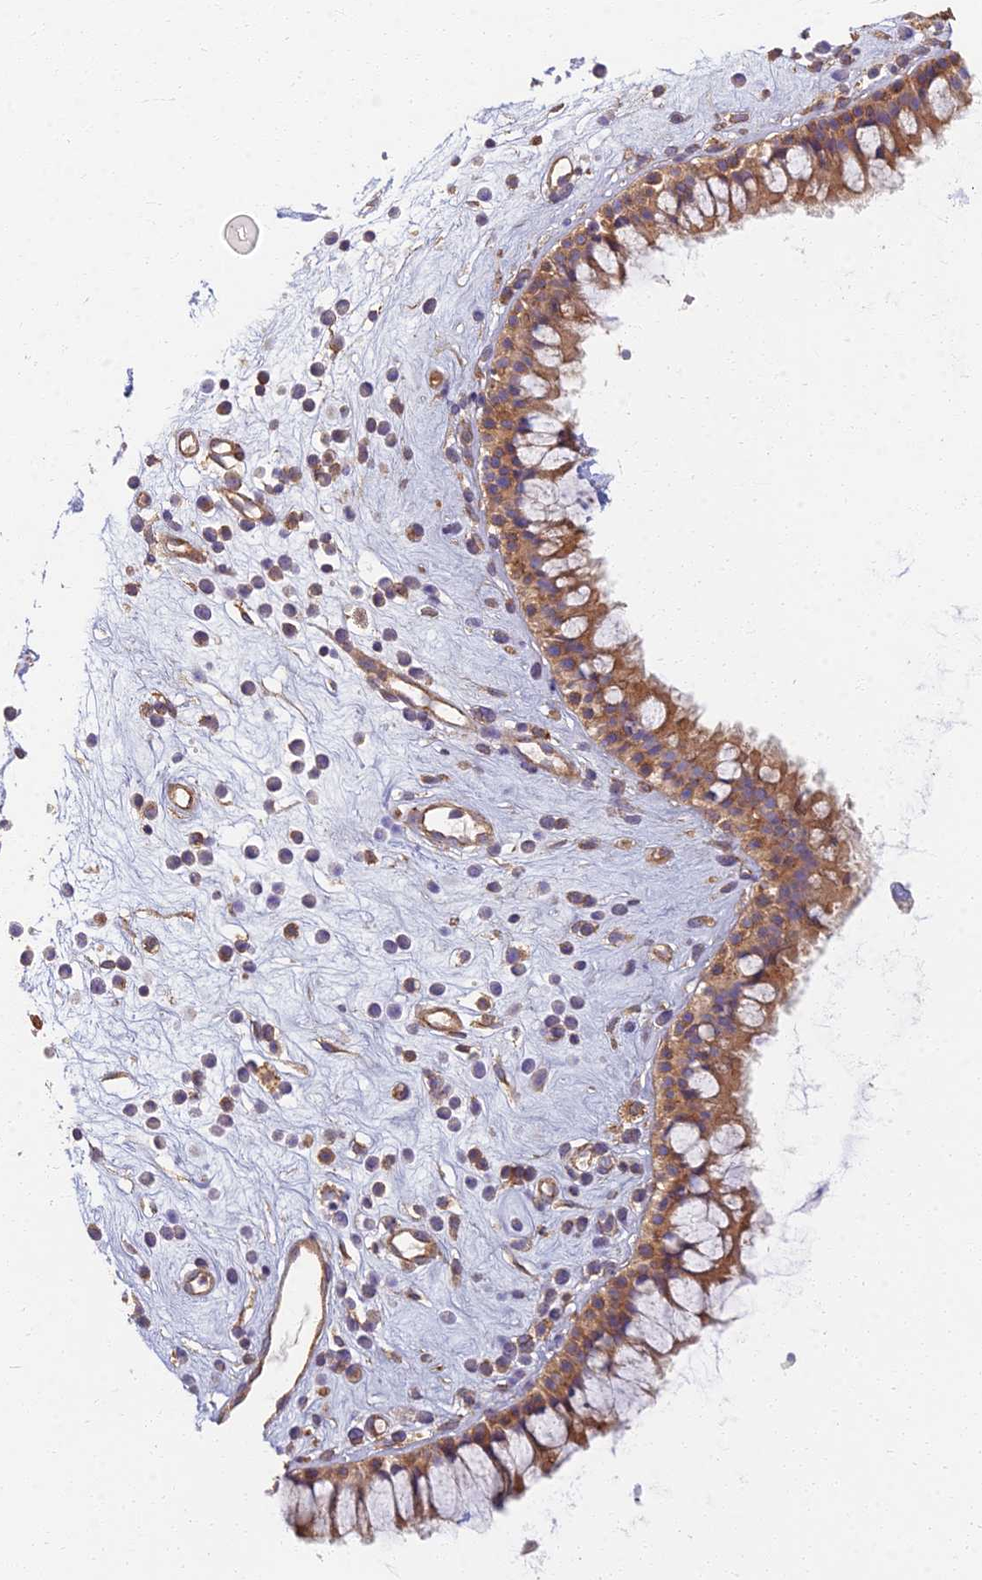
{"staining": {"intensity": "moderate", "quantity": ">75%", "location": "cytoplasmic/membranous"}, "tissue": "nasopharynx", "cell_type": "Respiratory epithelial cells", "image_type": "normal", "snomed": [{"axis": "morphology", "description": "Normal tissue, NOS"}, {"axis": "morphology", "description": "Inflammation, NOS"}, {"axis": "topography", "description": "Nasopharynx"}], "caption": "An IHC image of benign tissue is shown. Protein staining in brown labels moderate cytoplasmic/membranous positivity in nasopharynx within respiratory epithelial cells.", "gene": "RBSN", "patient": {"sex": "male", "age": 29}}